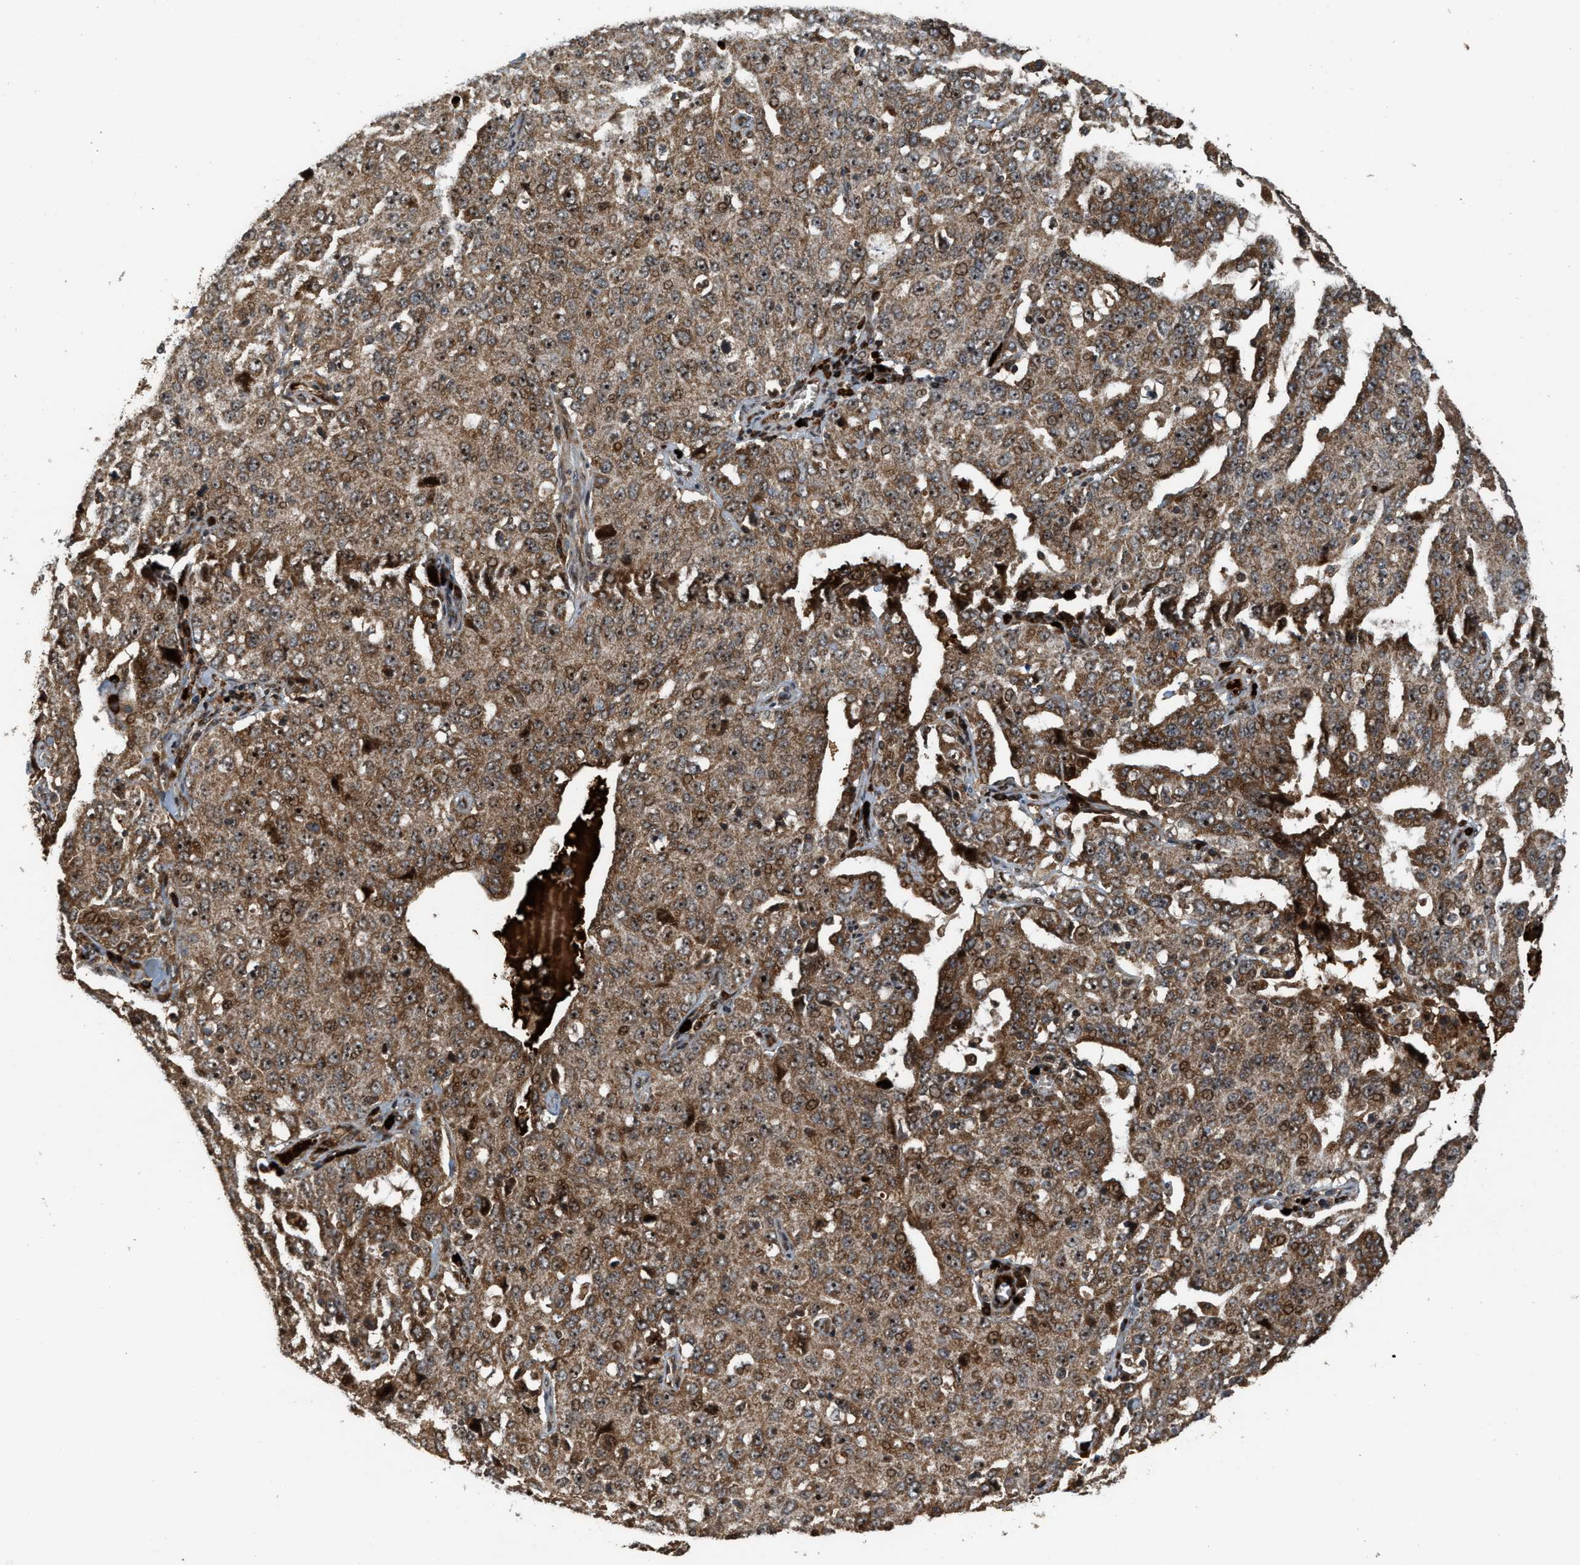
{"staining": {"intensity": "moderate", "quantity": ">75%", "location": "cytoplasmic/membranous,nuclear"}, "tissue": "ovarian cancer", "cell_type": "Tumor cells", "image_type": "cancer", "snomed": [{"axis": "morphology", "description": "Carcinoma, endometroid"}, {"axis": "topography", "description": "Ovary"}], "caption": "A high-resolution image shows immunohistochemistry (IHC) staining of endometroid carcinoma (ovarian), which exhibits moderate cytoplasmic/membranous and nuclear staining in approximately >75% of tumor cells.", "gene": "ELP2", "patient": {"sex": "female", "age": 62}}